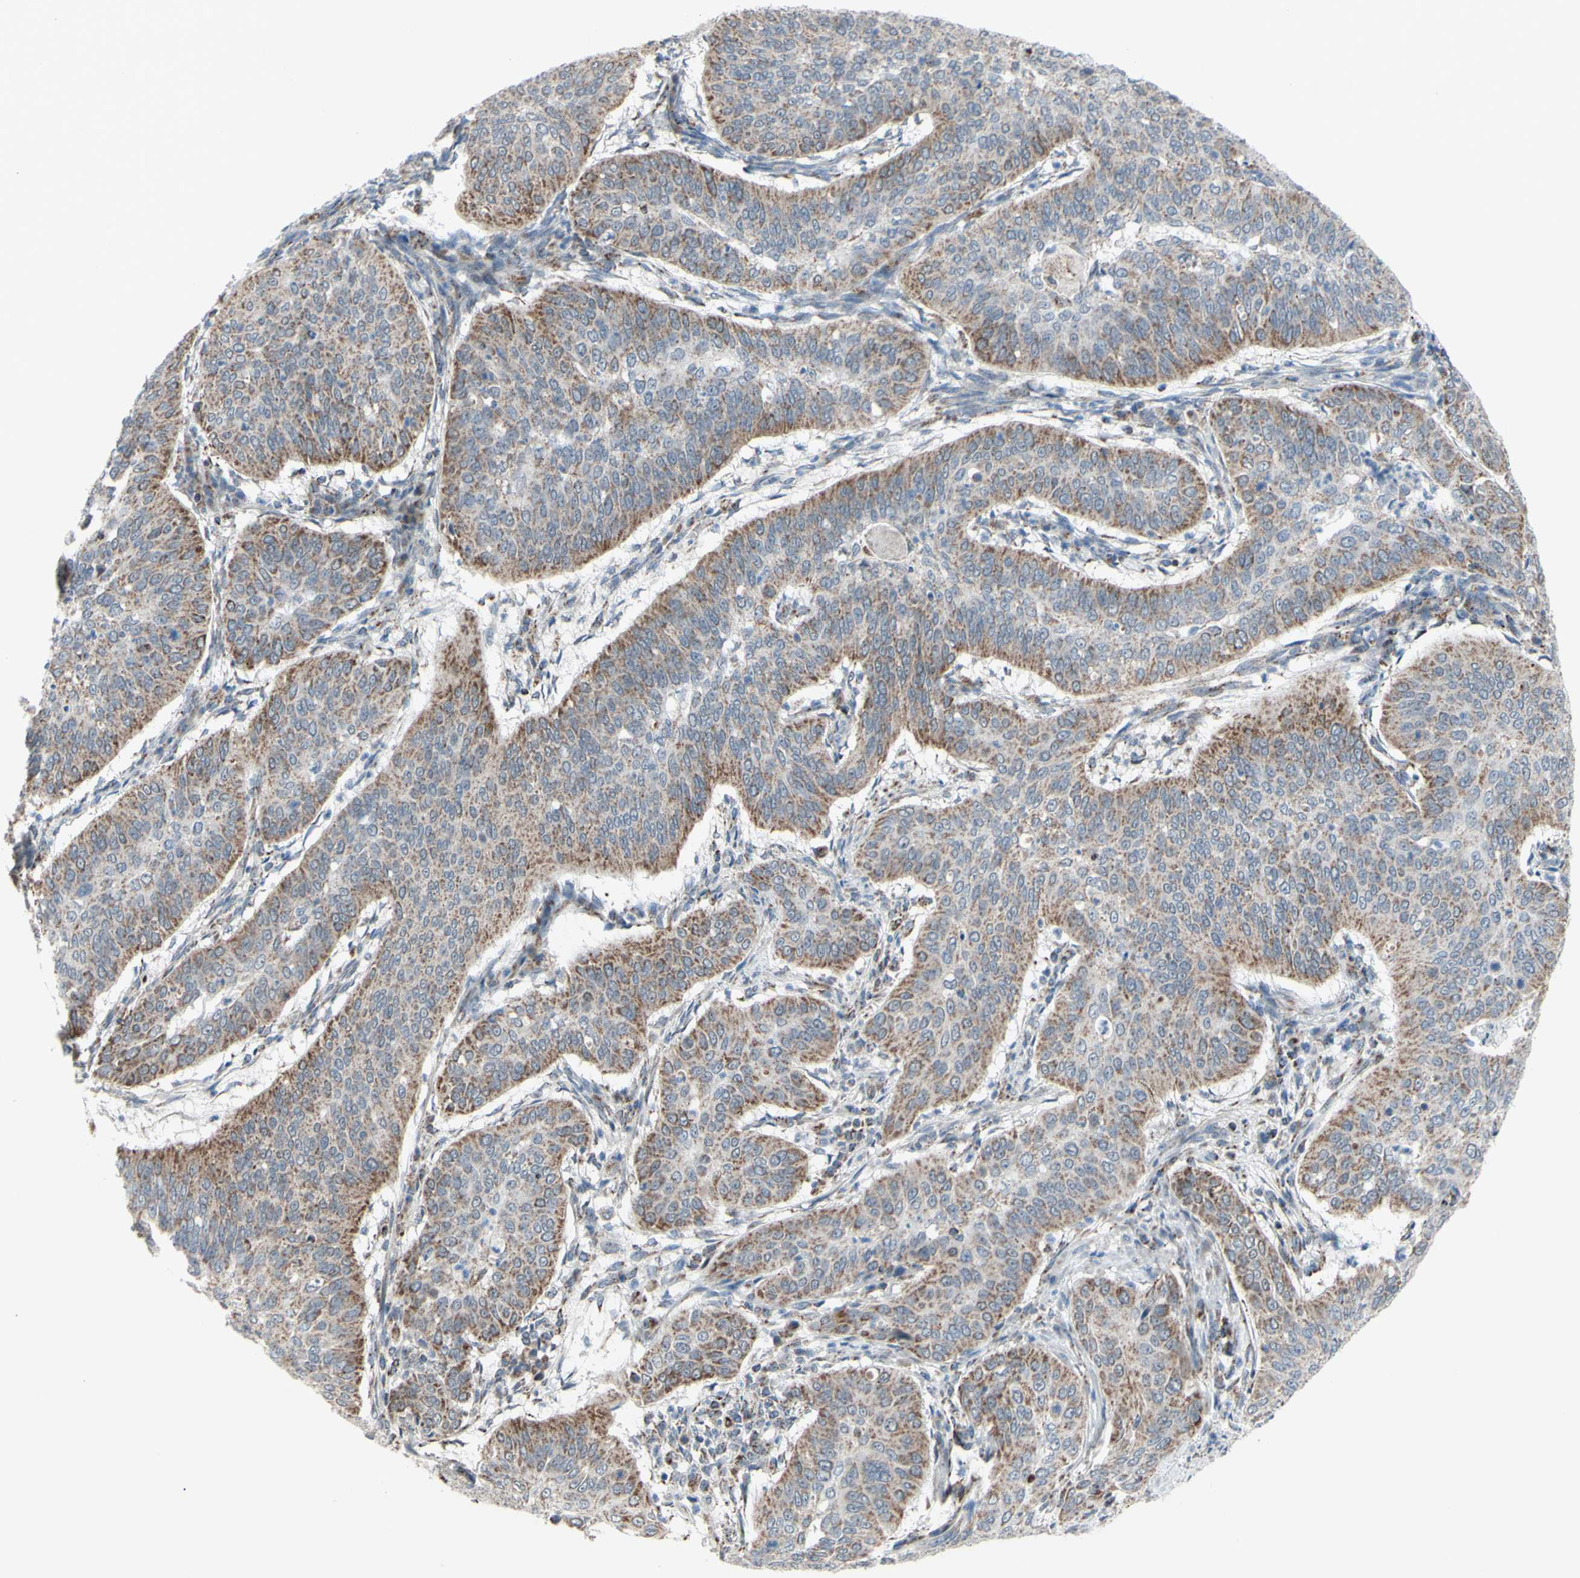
{"staining": {"intensity": "weak", "quantity": ">75%", "location": "cytoplasmic/membranous"}, "tissue": "cervical cancer", "cell_type": "Tumor cells", "image_type": "cancer", "snomed": [{"axis": "morphology", "description": "Normal tissue, NOS"}, {"axis": "morphology", "description": "Squamous cell carcinoma, NOS"}, {"axis": "topography", "description": "Cervix"}], "caption": "This micrograph shows IHC staining of human cervical squamous cell carcinoma, with low weak cytoplasmic/membranous positivity in about >75% of tumor cells.", "gene": "GLT8D1", "patient": {"sex": "female", "age": 39}}